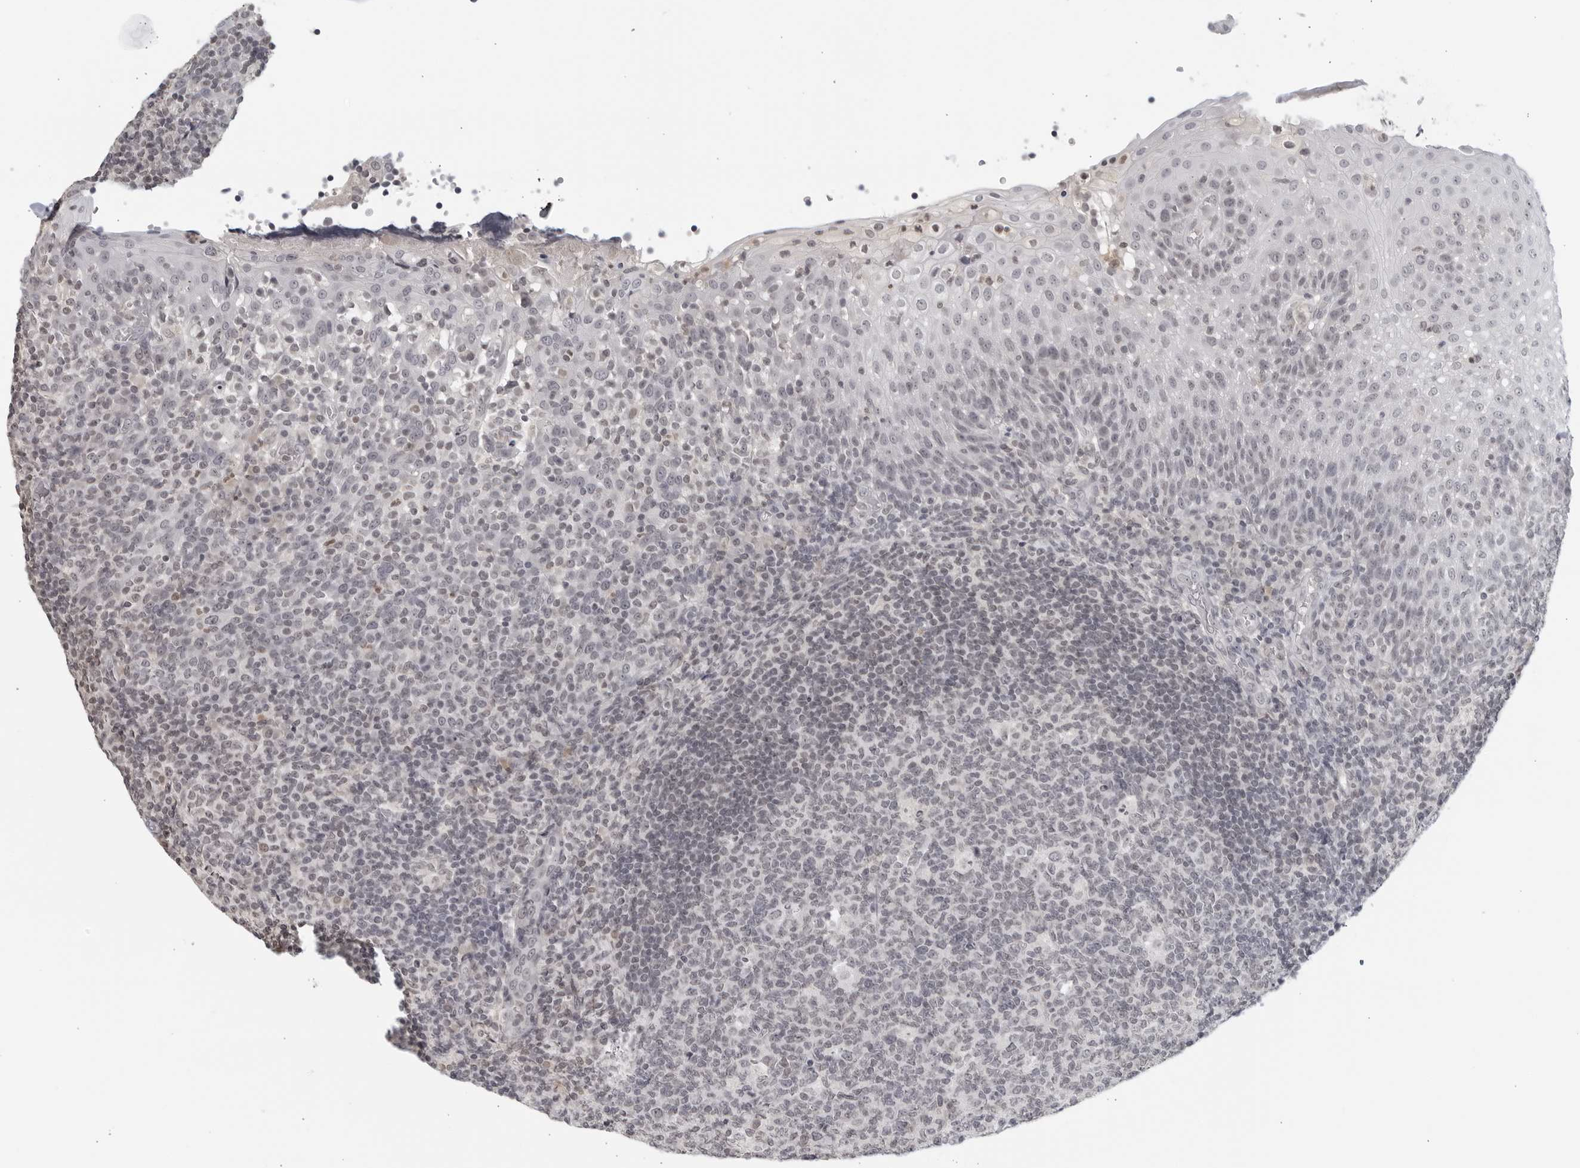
{"staining": {"intensity": "negative", "quantity": "none", "location": "none"}, "tissue": "tonsil", "cell_type": "Germinal center cells", "image_type": "normal", "snomed": [{"axis": "morphology", "description": "Normal tissue, NOS"}, {"axis": "topography", "description": "Tonsil"}], "caption": "Immunohistochemistry photomicrograph of normal human tonsil stained for a protein (brown), which demonstrates no positivity in germinal center cells.", "gene": "RAB11FIP3", "patient": {"sex": "female", "age": 19}}